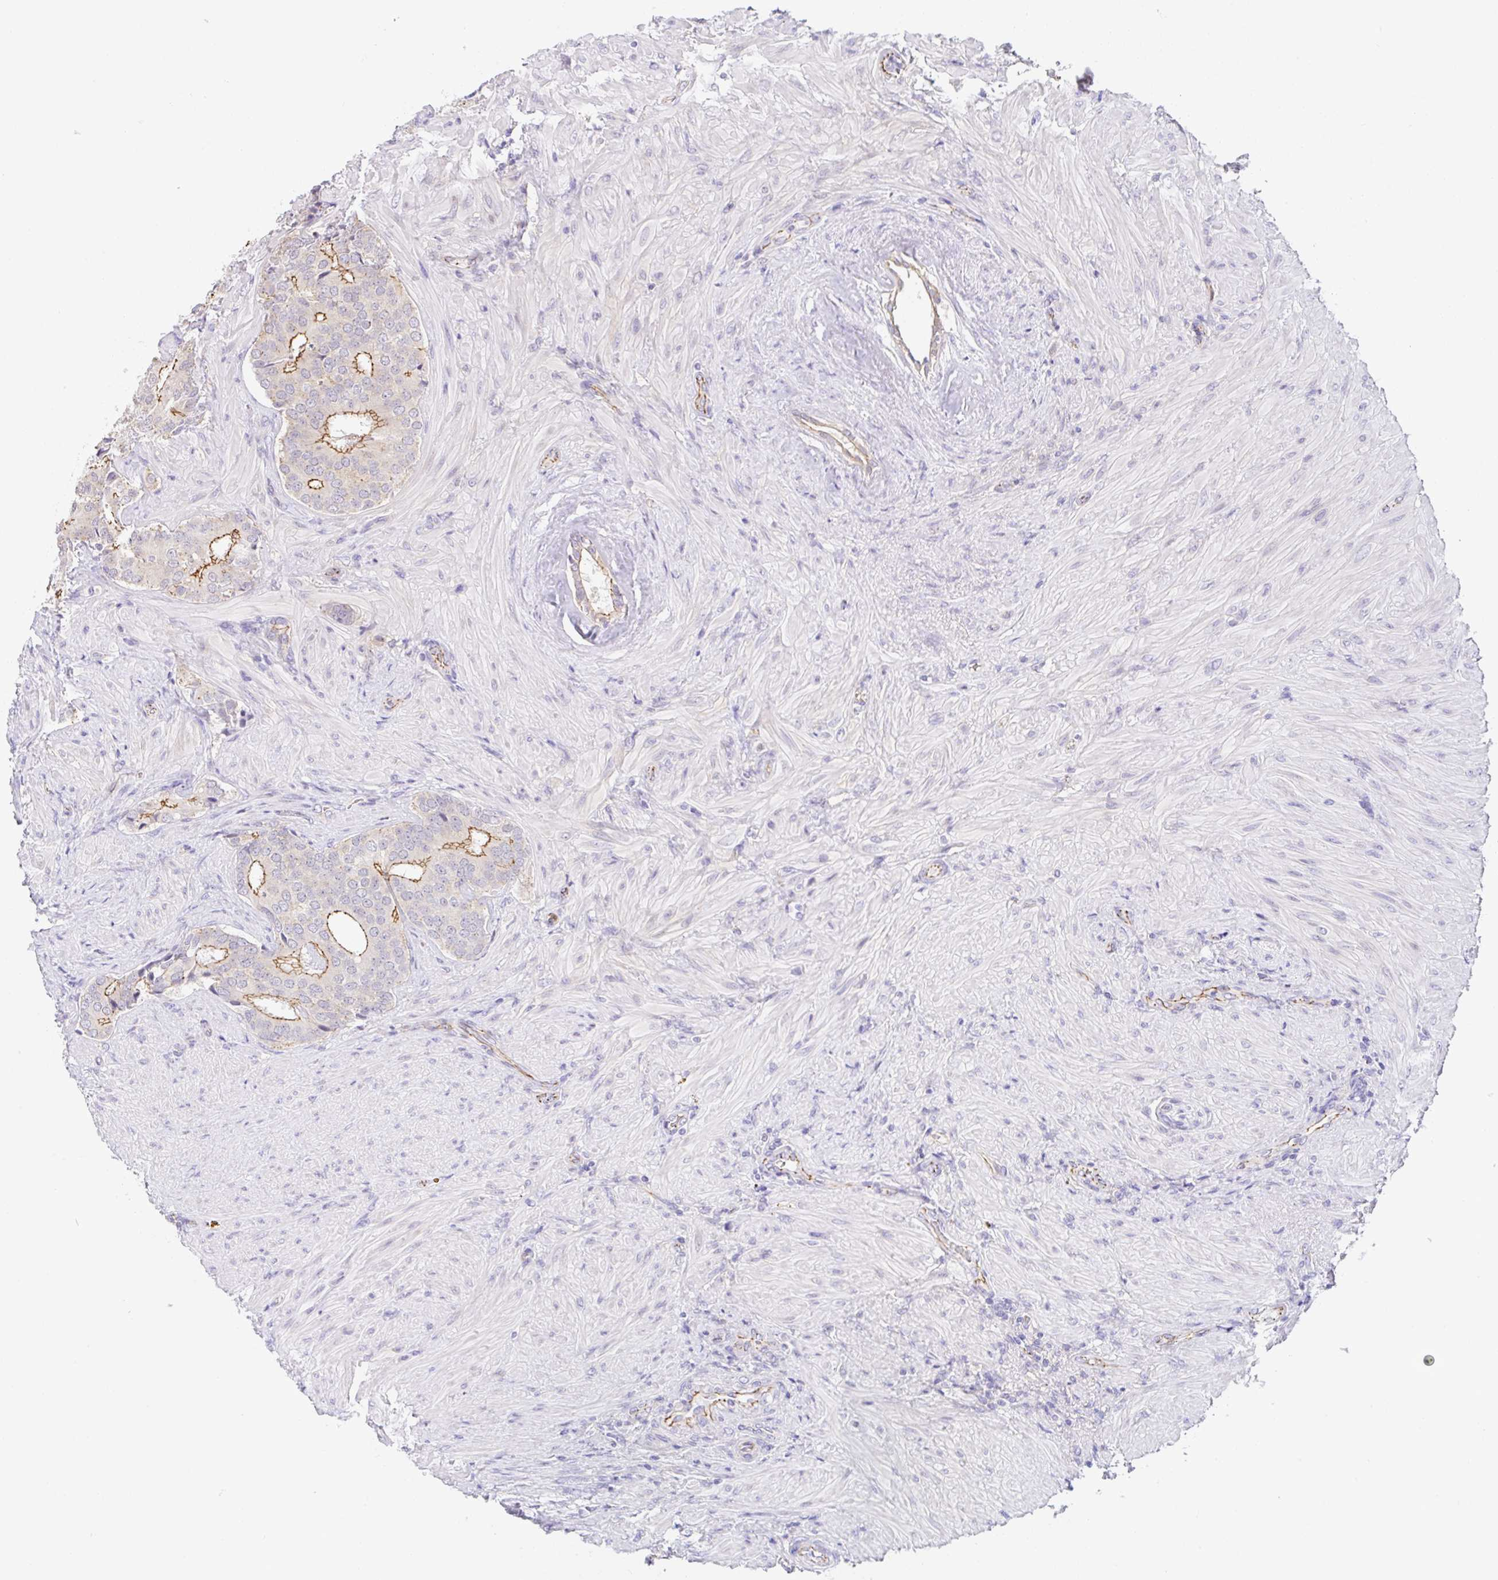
{"staining": {"intensity": "moderate", "quantity": "25%-75%", "location": "cytoplasmic/membranous"}, "tissue": "prostate cancer", "cell_type": "Tumor cells", "image_type": "cancer", "snomed": [{"axis": "morphology", "description": "Adenocarcinoma, High grade"}, {"axis": "topography", "description": "Prostate"}], "caption": "Prostate cancer stained with immunohistochemistry (IHC) shows moderate cytoplasmic/membranous expression in about 25%-75% of tumor cells.", "gene": "CGNL1", "patient": {"sex": "male", "age": 62}}